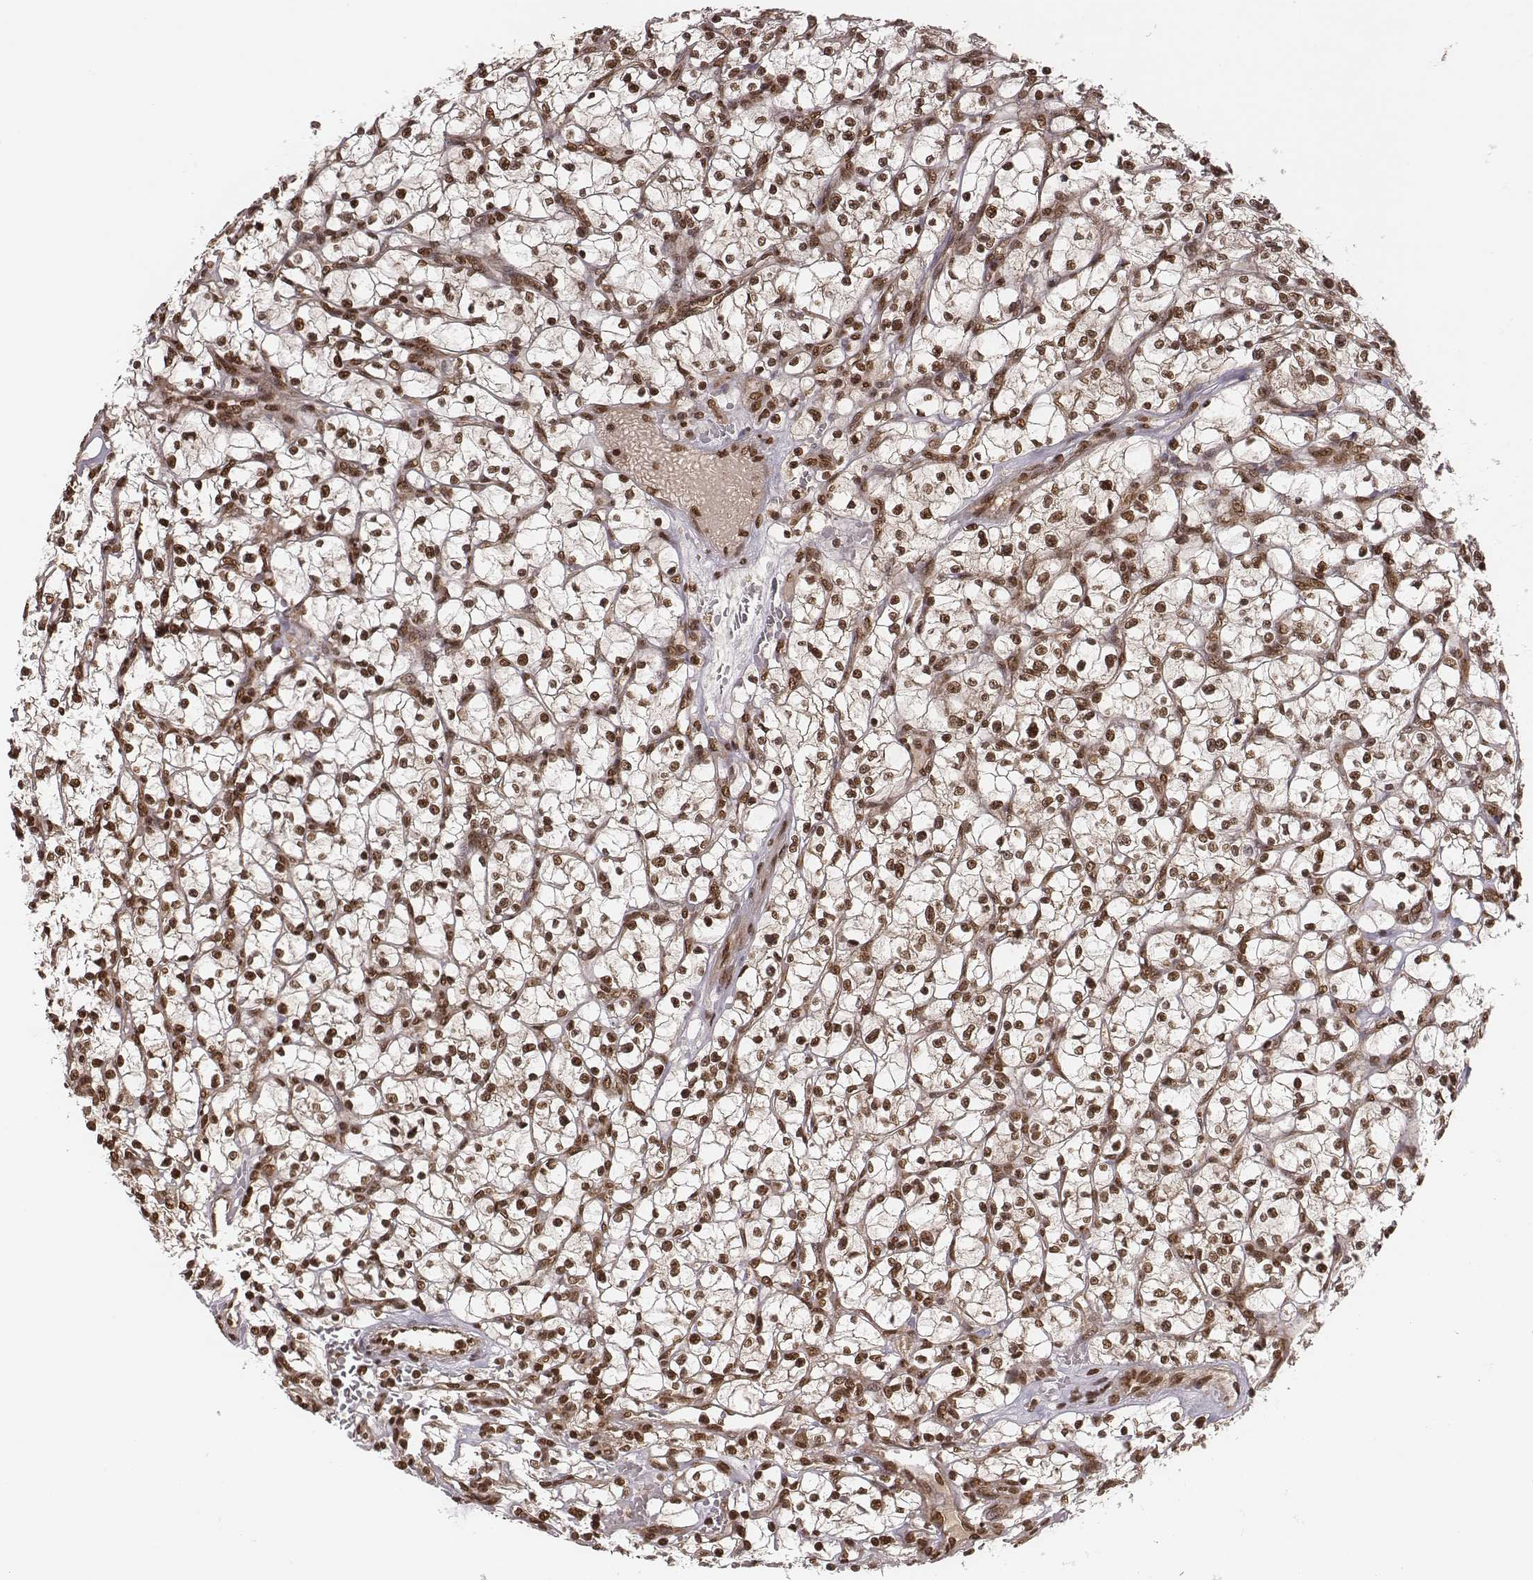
{"staining": {"intensity": "strong", "quantity": ">75%", "location": "cytoplasmic/membranous,nuclear"}, "tissue": "renal cancer", "cell_type": "Tumor cells", "image_type": "cancer", "snomed": [{"axis": "morphology", "description": "Adenocarcinoma, NOS"}, {"axis": "topography", "description": "Kidney"}], "caption": "Renal cancer stained for a protein displays strong cytoplasmic/membranous and nuclear positivity in tumor cells.", "gene": "NFX1", "patient": {"sex": "female", "age": 64}}